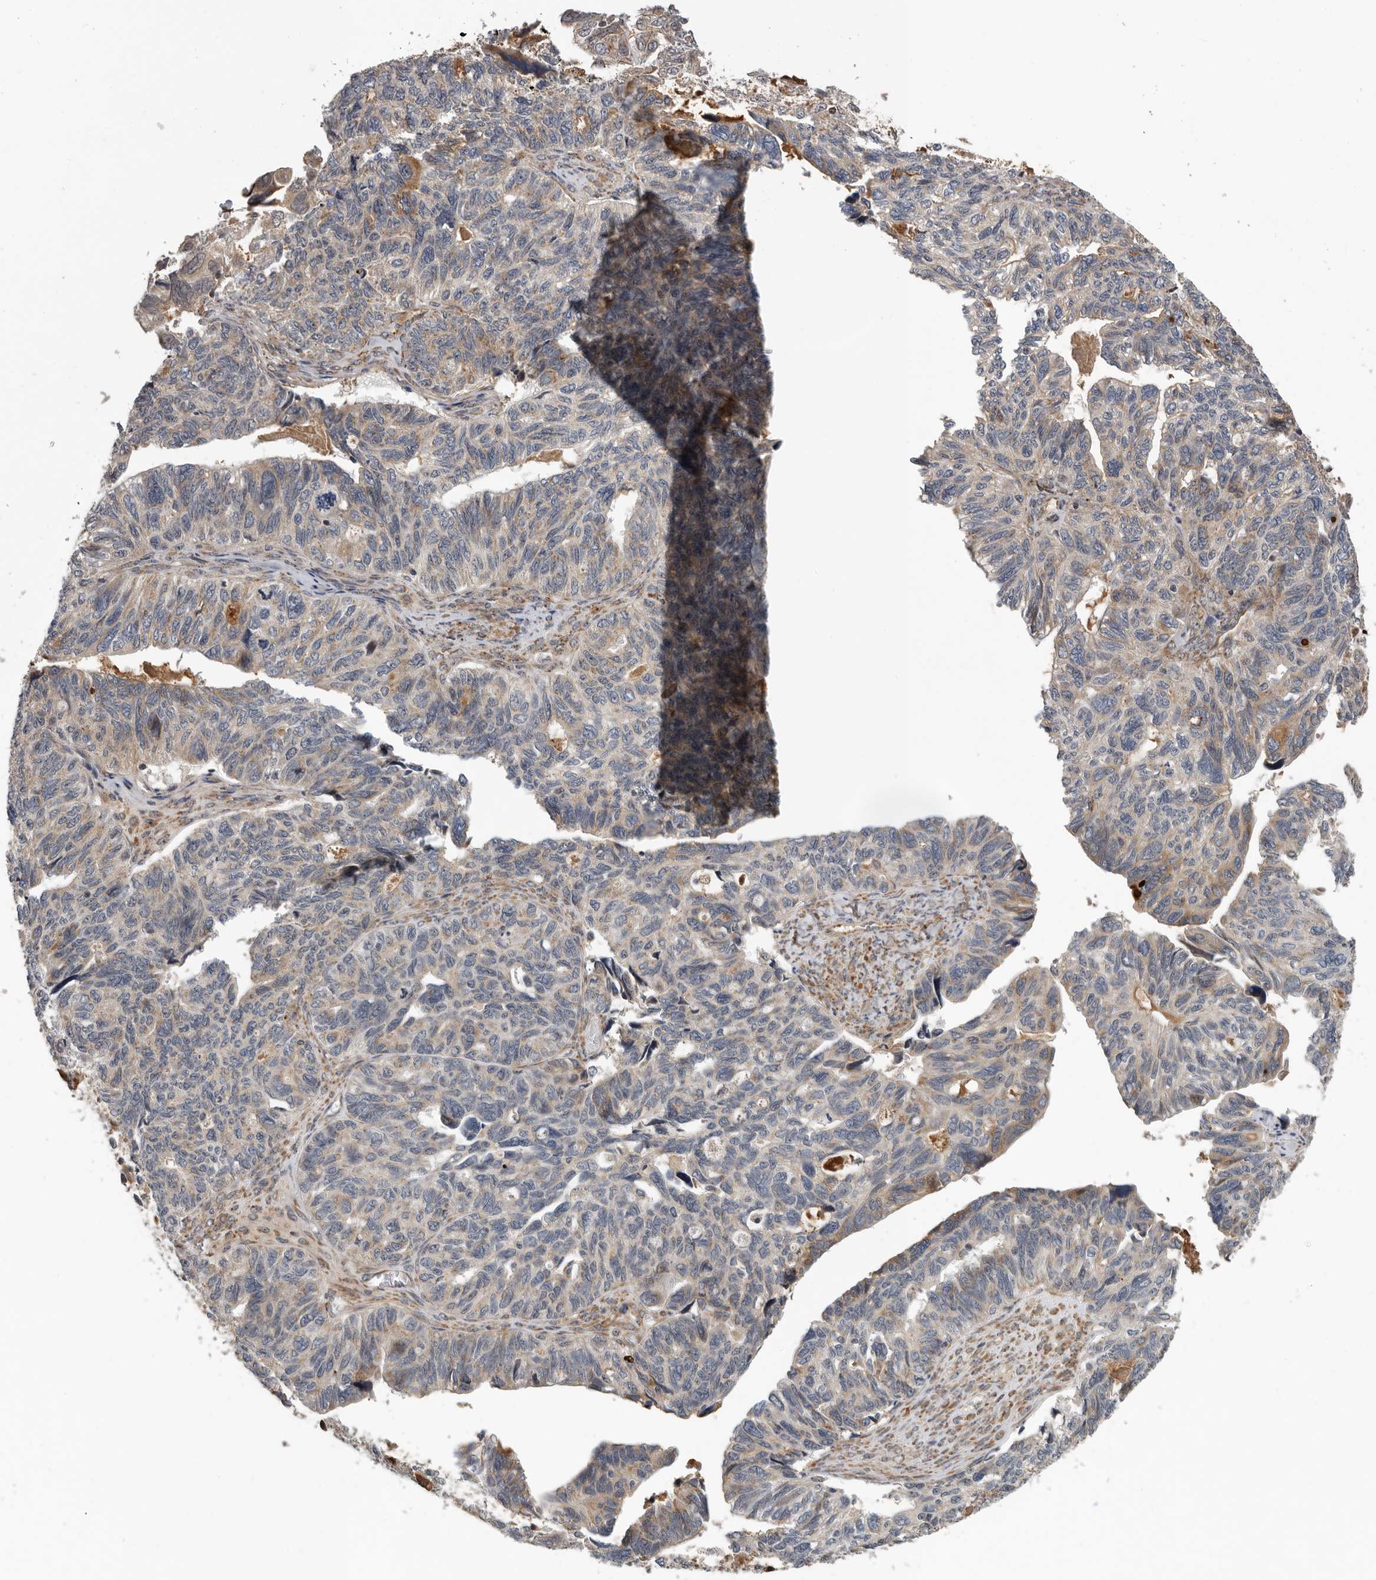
{"staining": {"intensity": "weak", "quantity": "<25%", "location": "cytoplasmic/membranous"}, "tissue": "ovarian cancer", "cell_type": "Tumor cells", "image_type": "cancer", "snomed": [{"axis": "morphology", "description": "Cystadenocarcinoma, serous, NOS"}, {"axis": "topography", "description": "Ovary"}], "caption": "This is an immunohistochemistry (IHC) histopathology image of ovarian cancer. There is no positivity in tumor cells.", "gene": "RNF157", "patient": {"sex": "female", "age": 79}}